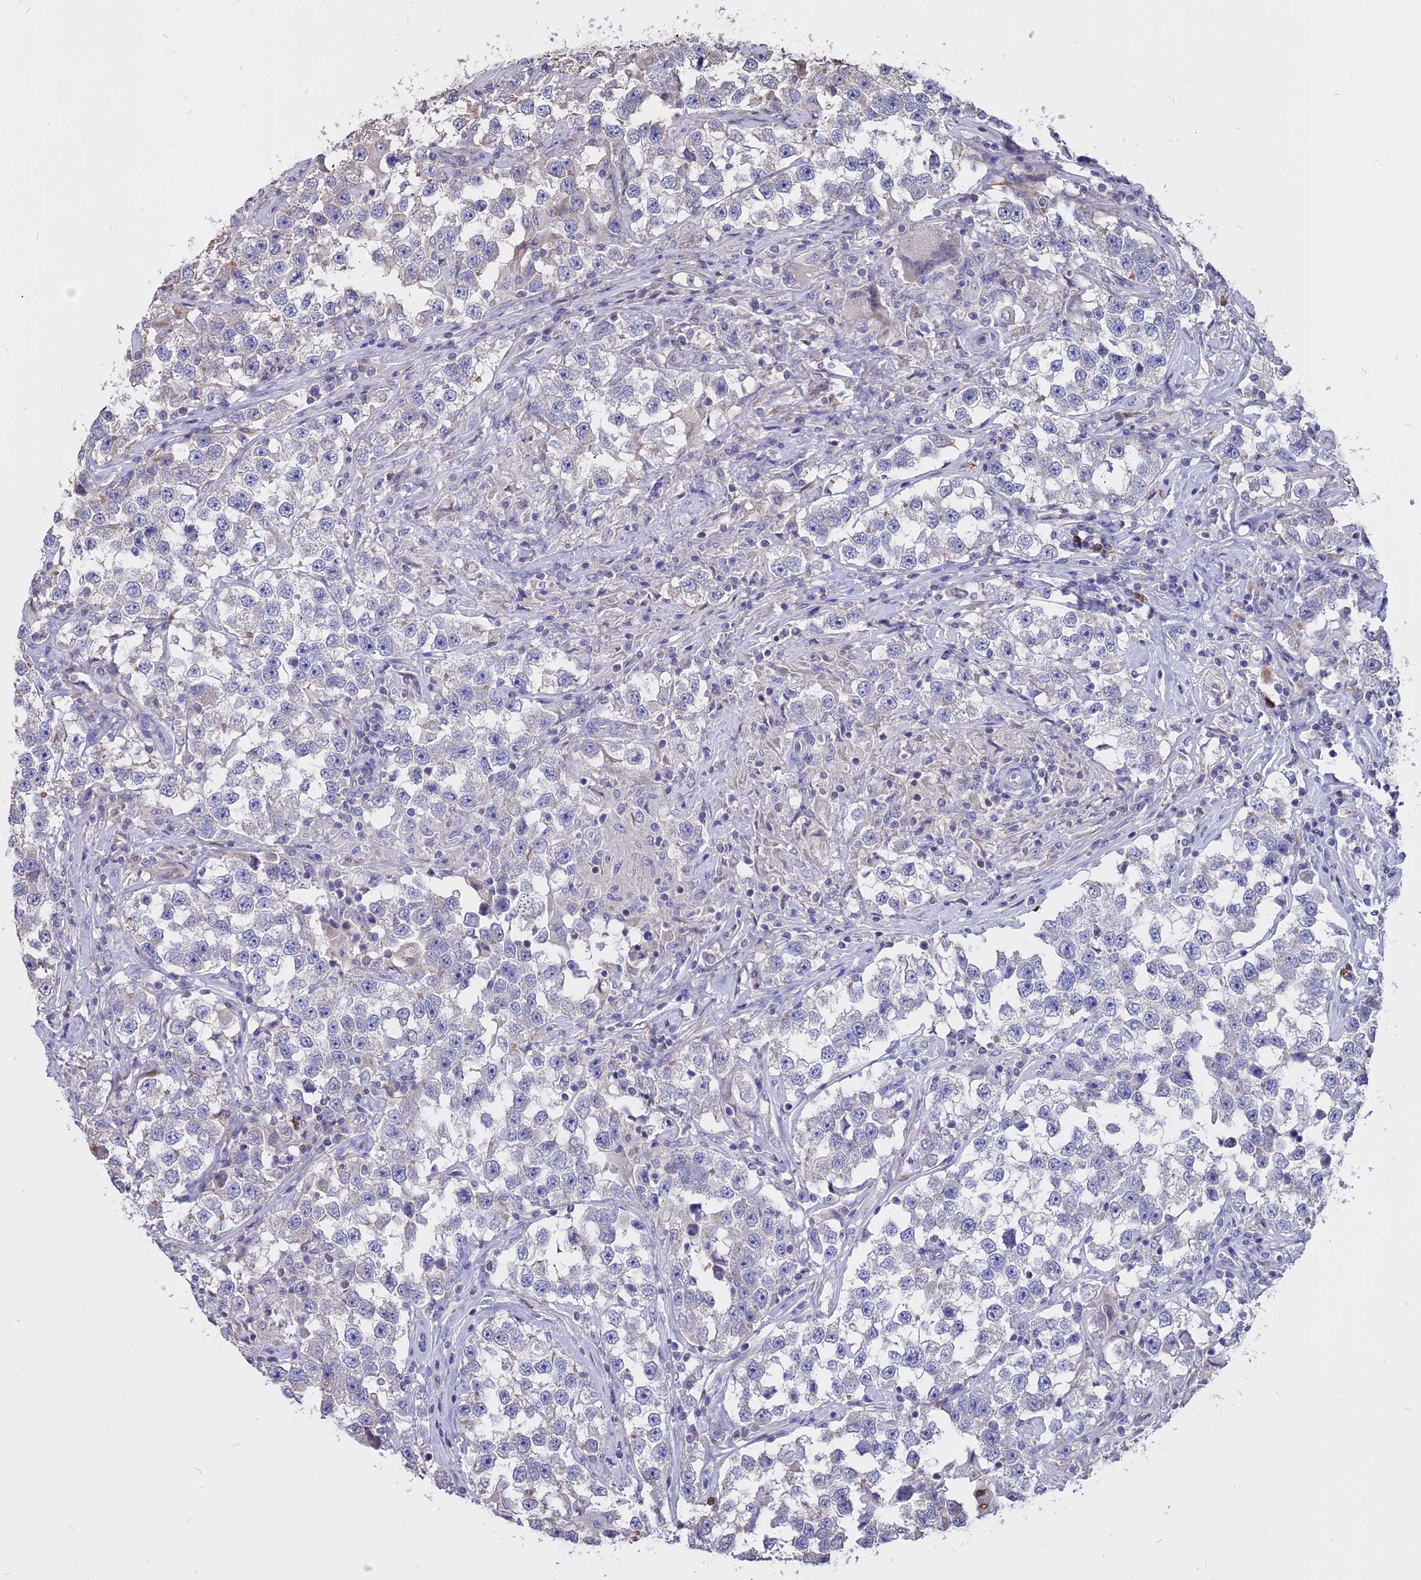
{"staining": {"intensity": "negative", "quantity": "none", "location": "none"}, "tissue": "testis cancer", "cell_type": "Tumor cells", "image_type": "cancer", "snomed": [{"axis": "morphology", "description": "Seminoma, NOS"}, {"axis": "topography", "description": "Testis"}], "caption": "Tumor cells are negative for brown protein staining in testis cancer (seminoma). The staining was performed using DAB to visualize the protein expression in brown, while the nuclei were stained in blue with hematoxylin (Magnification: 20x).", "gene": "CARMIL2", "patient": {"sex": "male", "age": 46}}